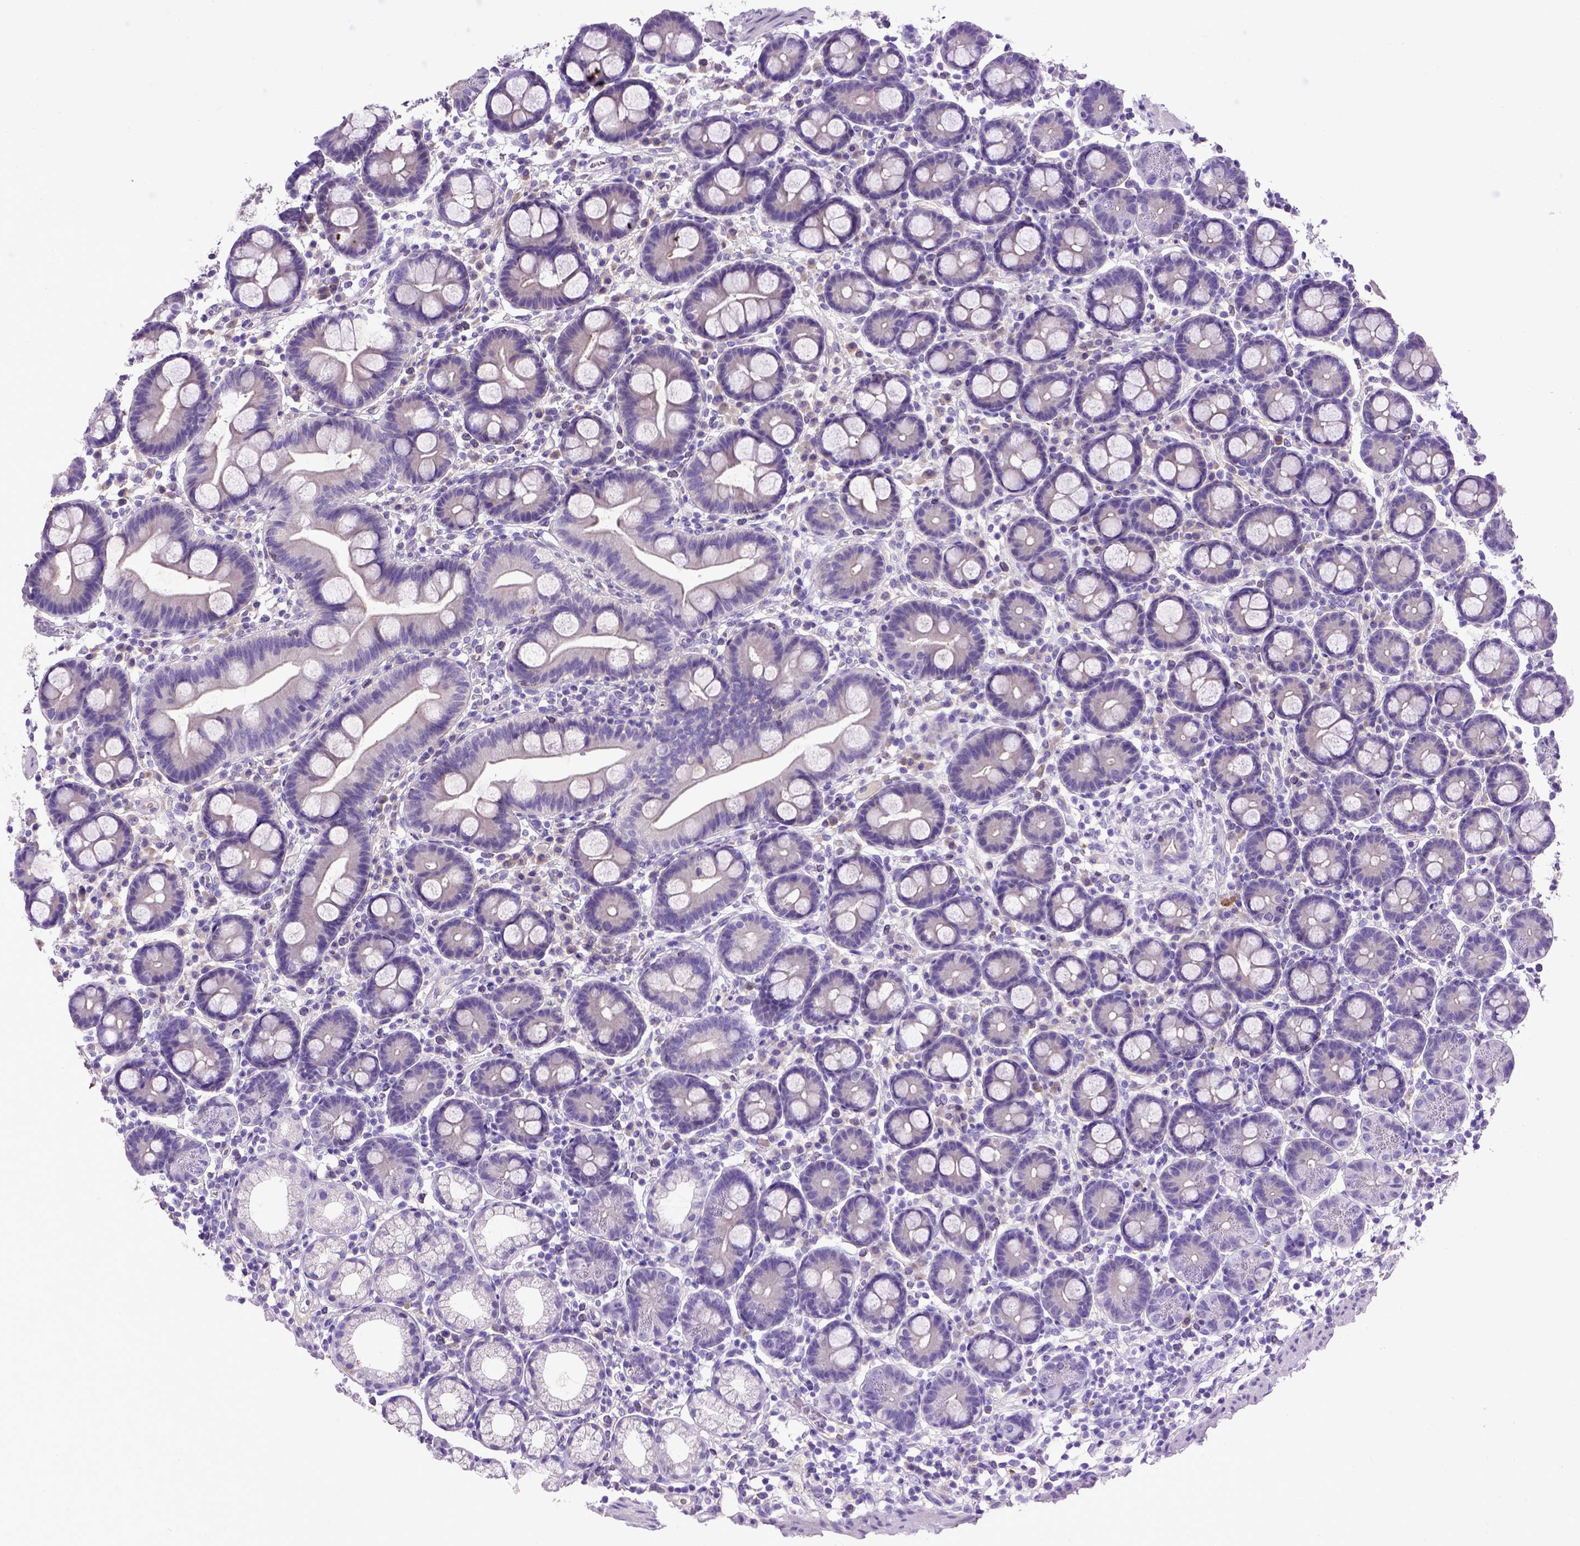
{"staining": {"intensity": "negative", "quantity": "none", "location": "none"}, "tissue": "duodenum", "cell_type": "Glandular cells", "image_type": "normal", "snomed": [{"axis": "morphology", "description": "Normal tissue, NOS"}, {"axis": "topography", "description": "Pancreas"}, {"axis": "topography", "description": "Duodenum"}], "caption": "Histopathology image shows no significant protein staining in glandular cells of unremarkable duodenum.", "gene": "ADAM12", "patient": {"sex": "male", "age": 59}}